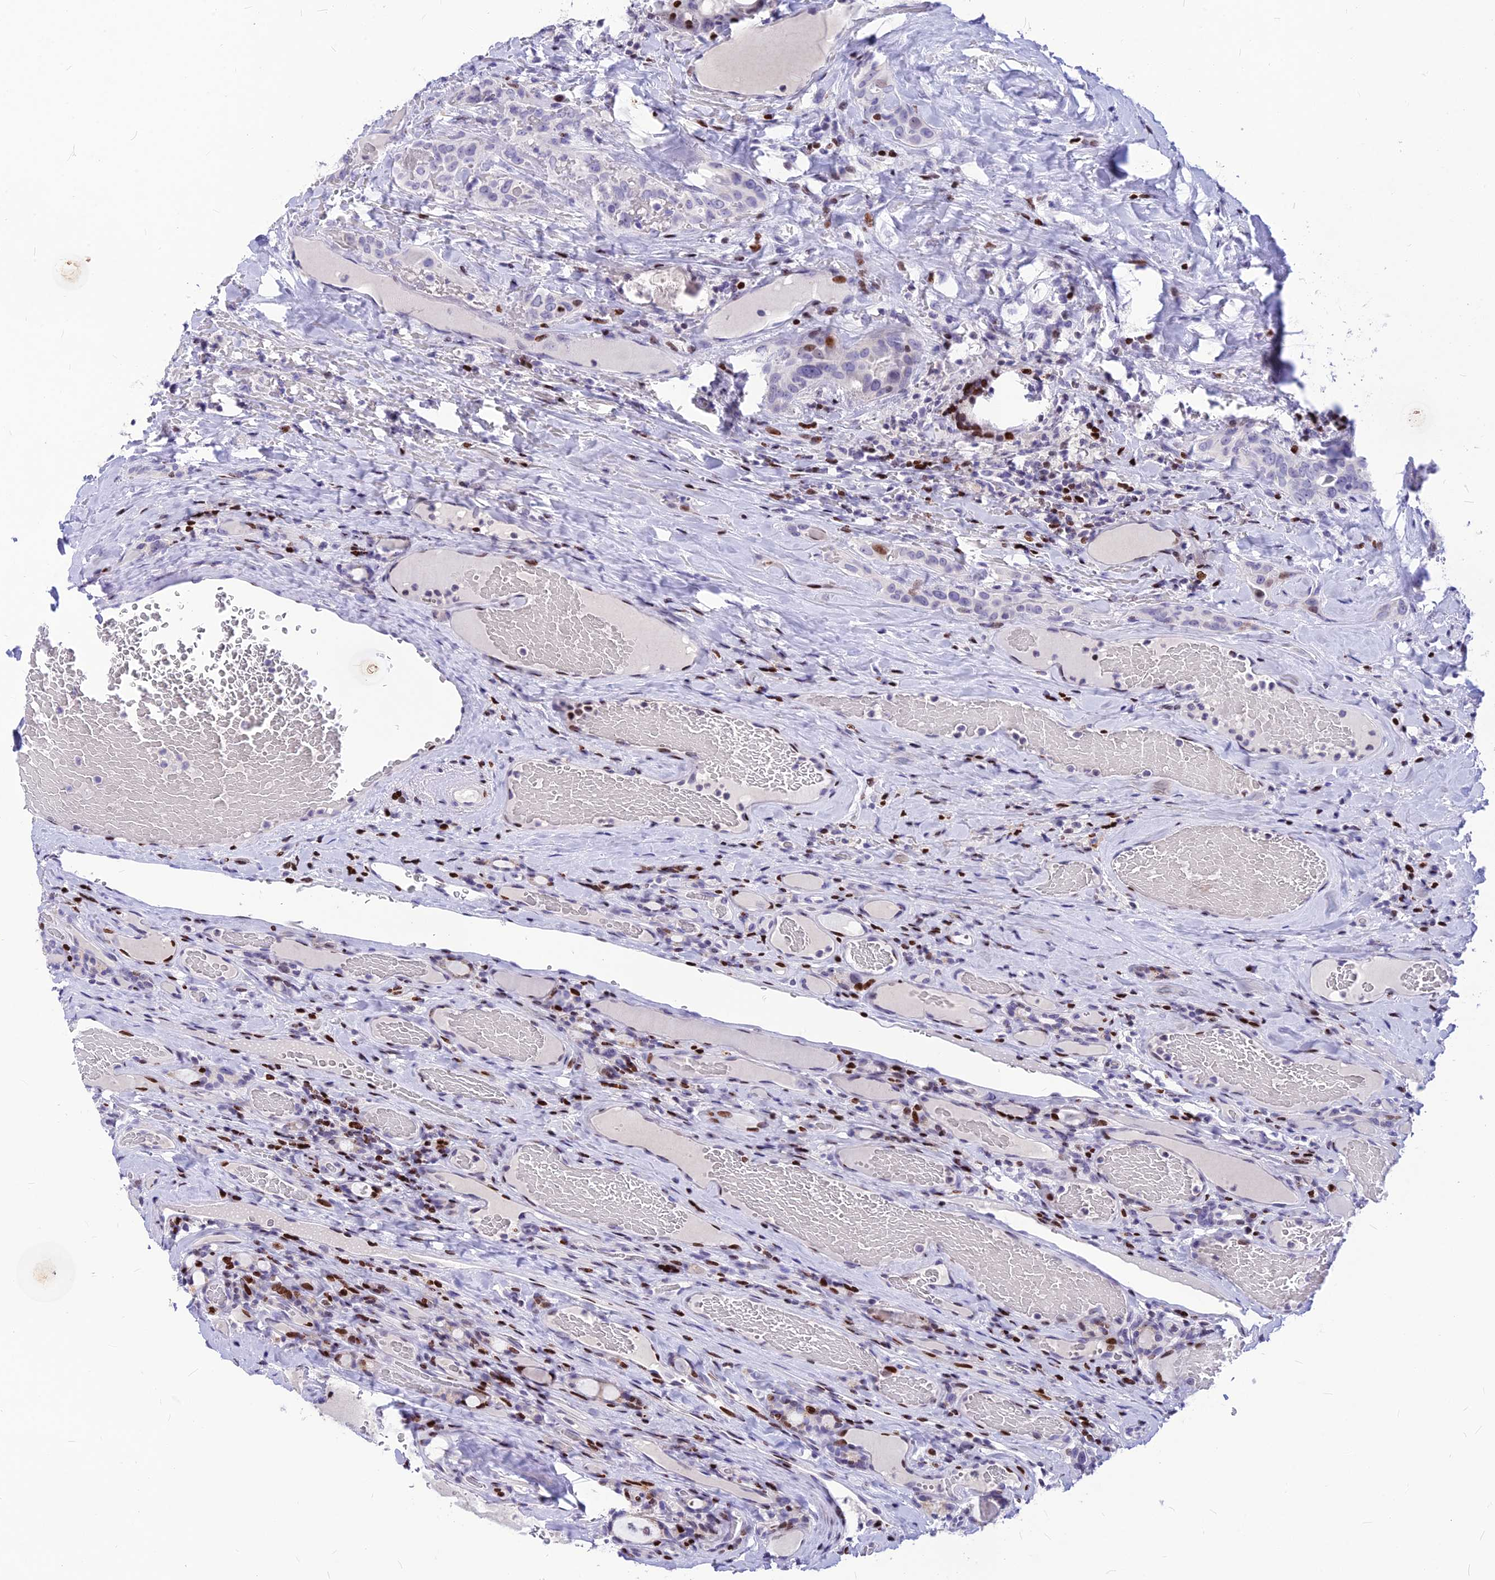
{"staining": {"intensity": "moderate", "quantity": "<25%", "location": "nuclear"}, "tissue": "thyroid cancer", "cell_type": "Tumor cells", "image_type": "cancer", "snomed": [{"axis": "morphology", "description": "Papillary adenocarcinoma, NOS"}, {"axis": "topography", "description": "Thyroid gland"}], "caption": "High-magnification brightfield microscopy of thyroid cancer stained with DAB (3,3'-diaminobenzidine) (brown) and counterstained with hematoxylin (blue). tumor cells exhibit moderate nuclear staining is identified in approximately<25% of cells.", "gene": "PRPS1", "patient": {"sex": "female", "age": 72}}